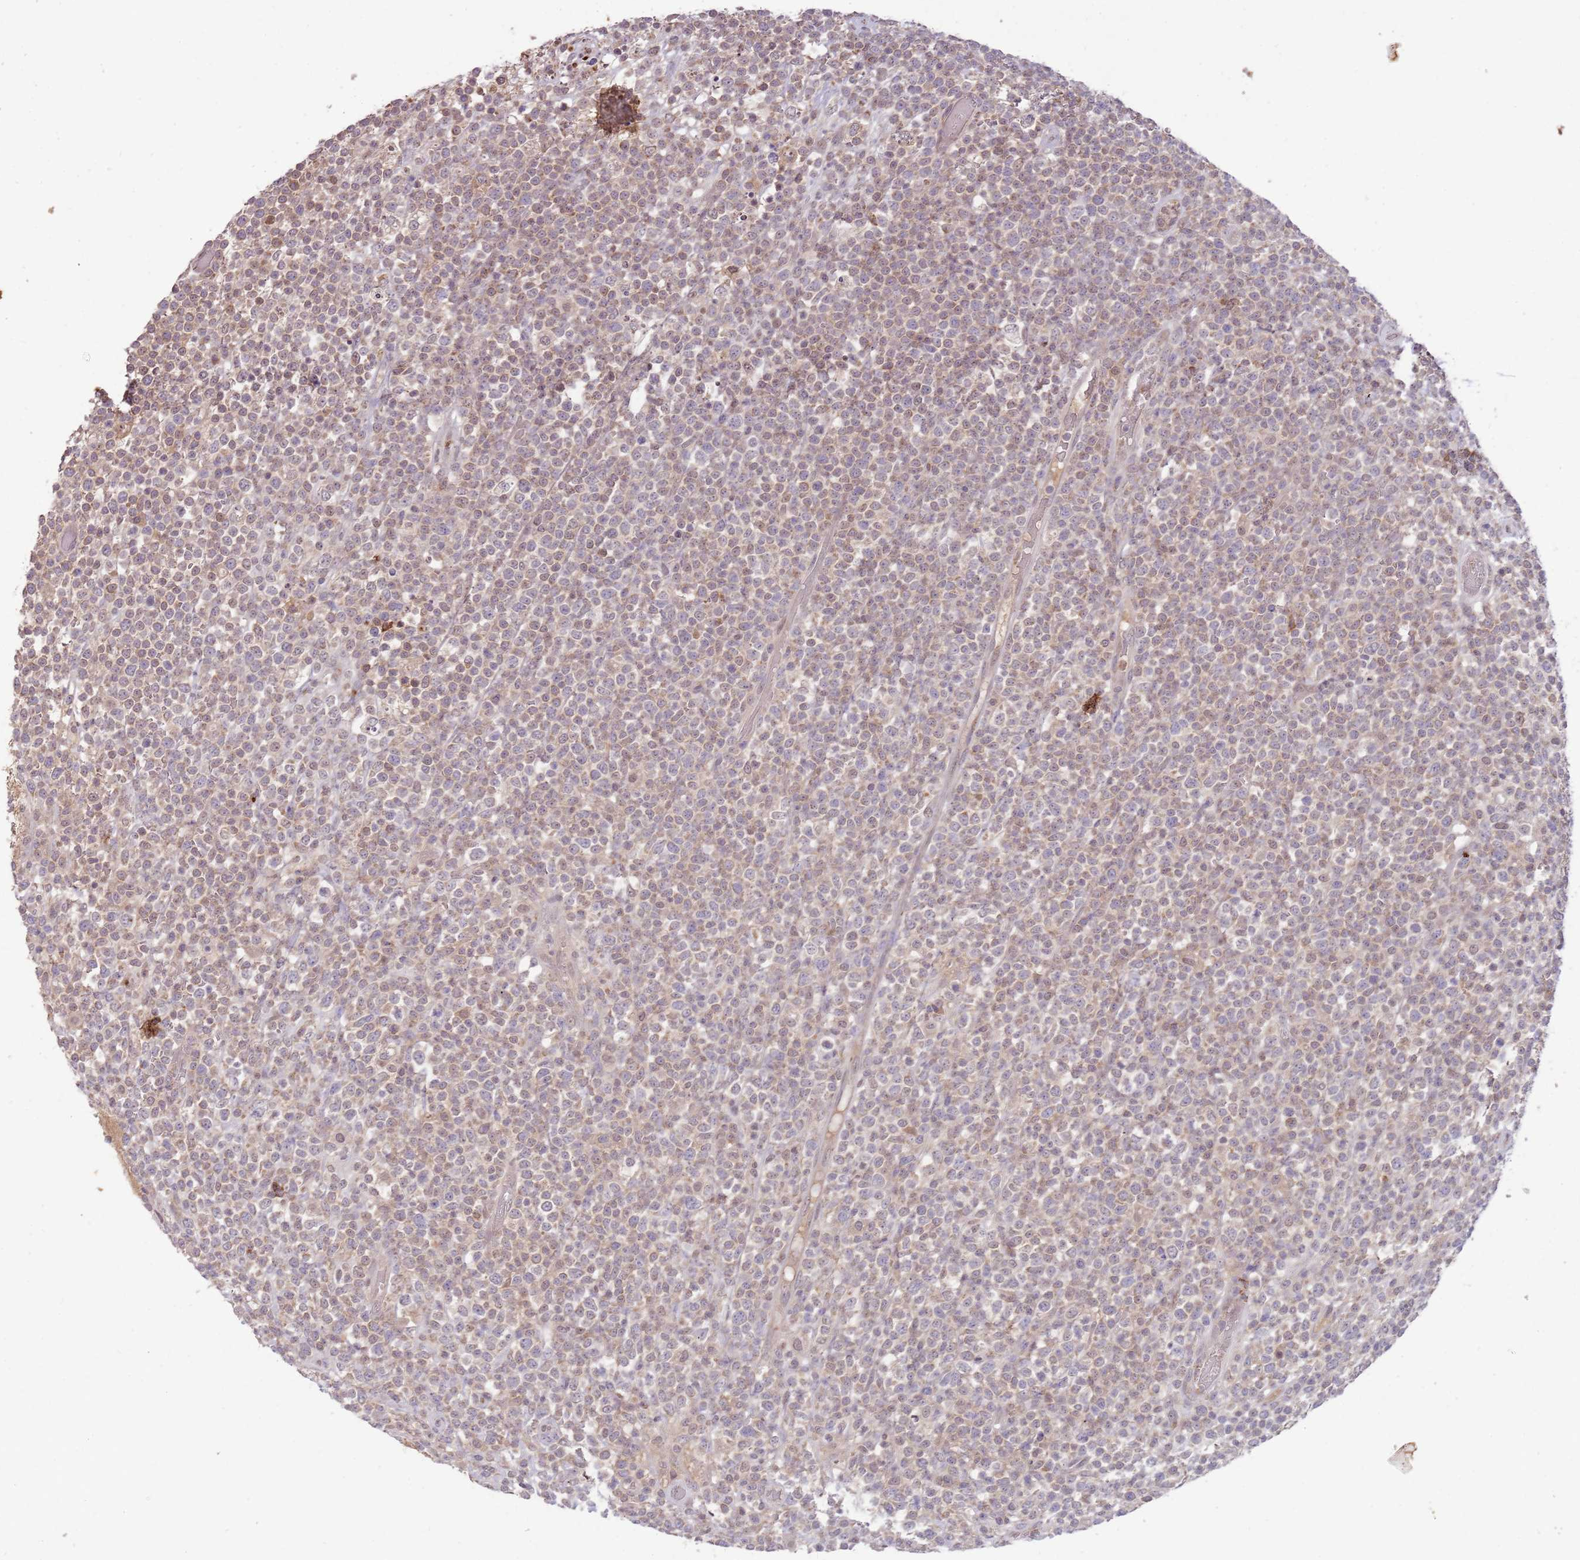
{"staining": {"intensity": "weak", "quantity": "25%-75%", "location": "cytoplasmic/membranous,nuclear"}, "tissue": "lymphoma", "cell_type": "Tumor cells", "image_type": "cancer", "snomed": [{"axis": "morphology", "description": "Malignant lymphoma, non-Hodgkin's type, High grade"}, {"axis": "topography", "description": "Colon"}], "caption": "Protein expression analysis of high-grade malignant lymphoma, non-Hodgkin's type reveals weak cytoplasmic/membranous and nuclear expression in about 25%-75% of tumor cells.", "gene": "NBPF6", "patient": {"sex": "female", "age": 53}}